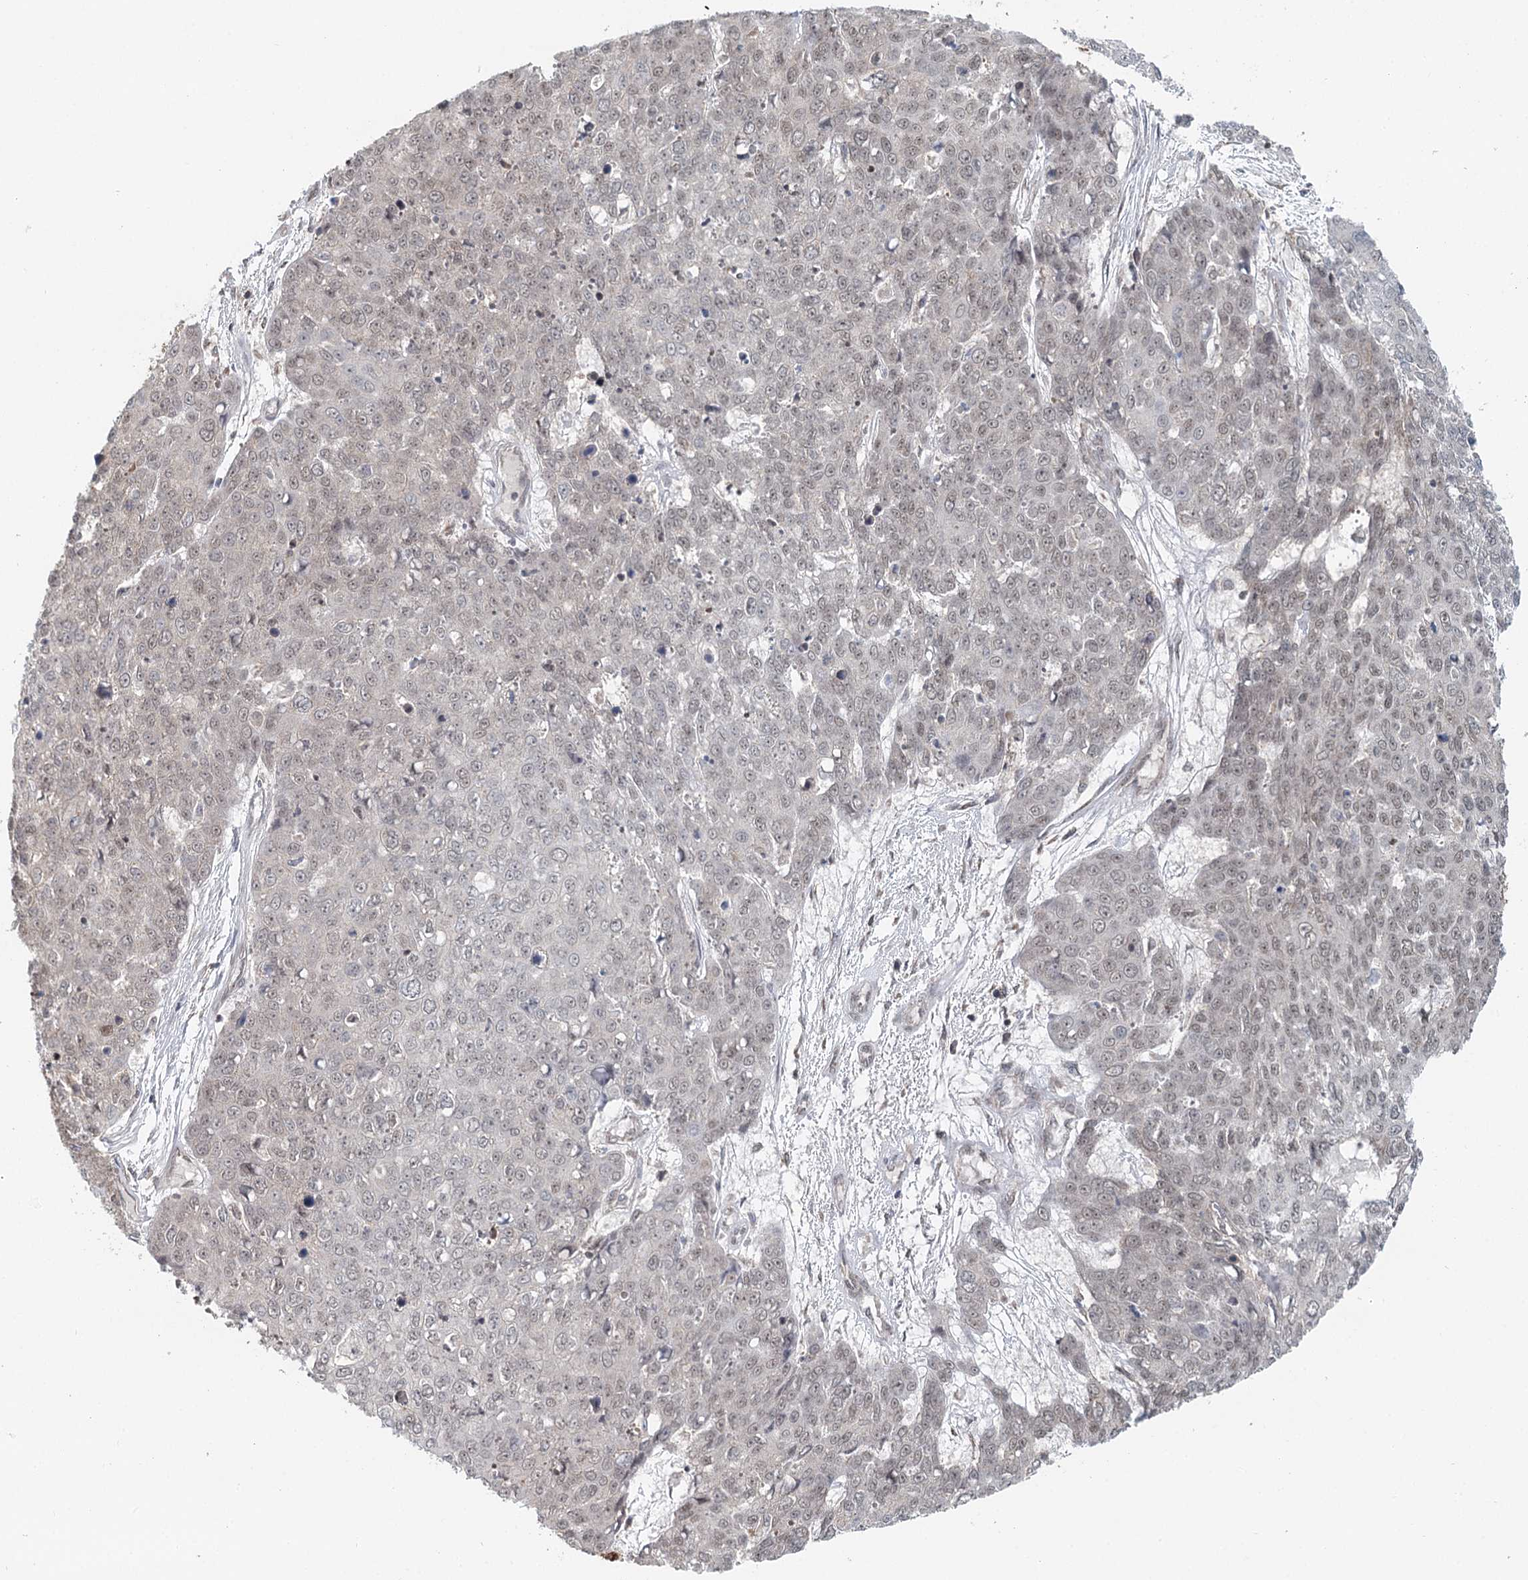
{"staining": {"intensity": "negative", "quantity": "none", "location": "none"}, "tissue": "skin cancer", "cell_type": "Tumor cells", "image_type": "cancer", "snomed": [{"axis": "morphology", "description": "Squamous cell carcinoma, NOS"}, {"axis": "topography", "description": "Skin"}], "caption": "Tumor cells show no significant positivity in skin cancer (squamous cell carcinoma).", "gene": "GPALPP1", "patient": {"sex": "female", "age": 44}}